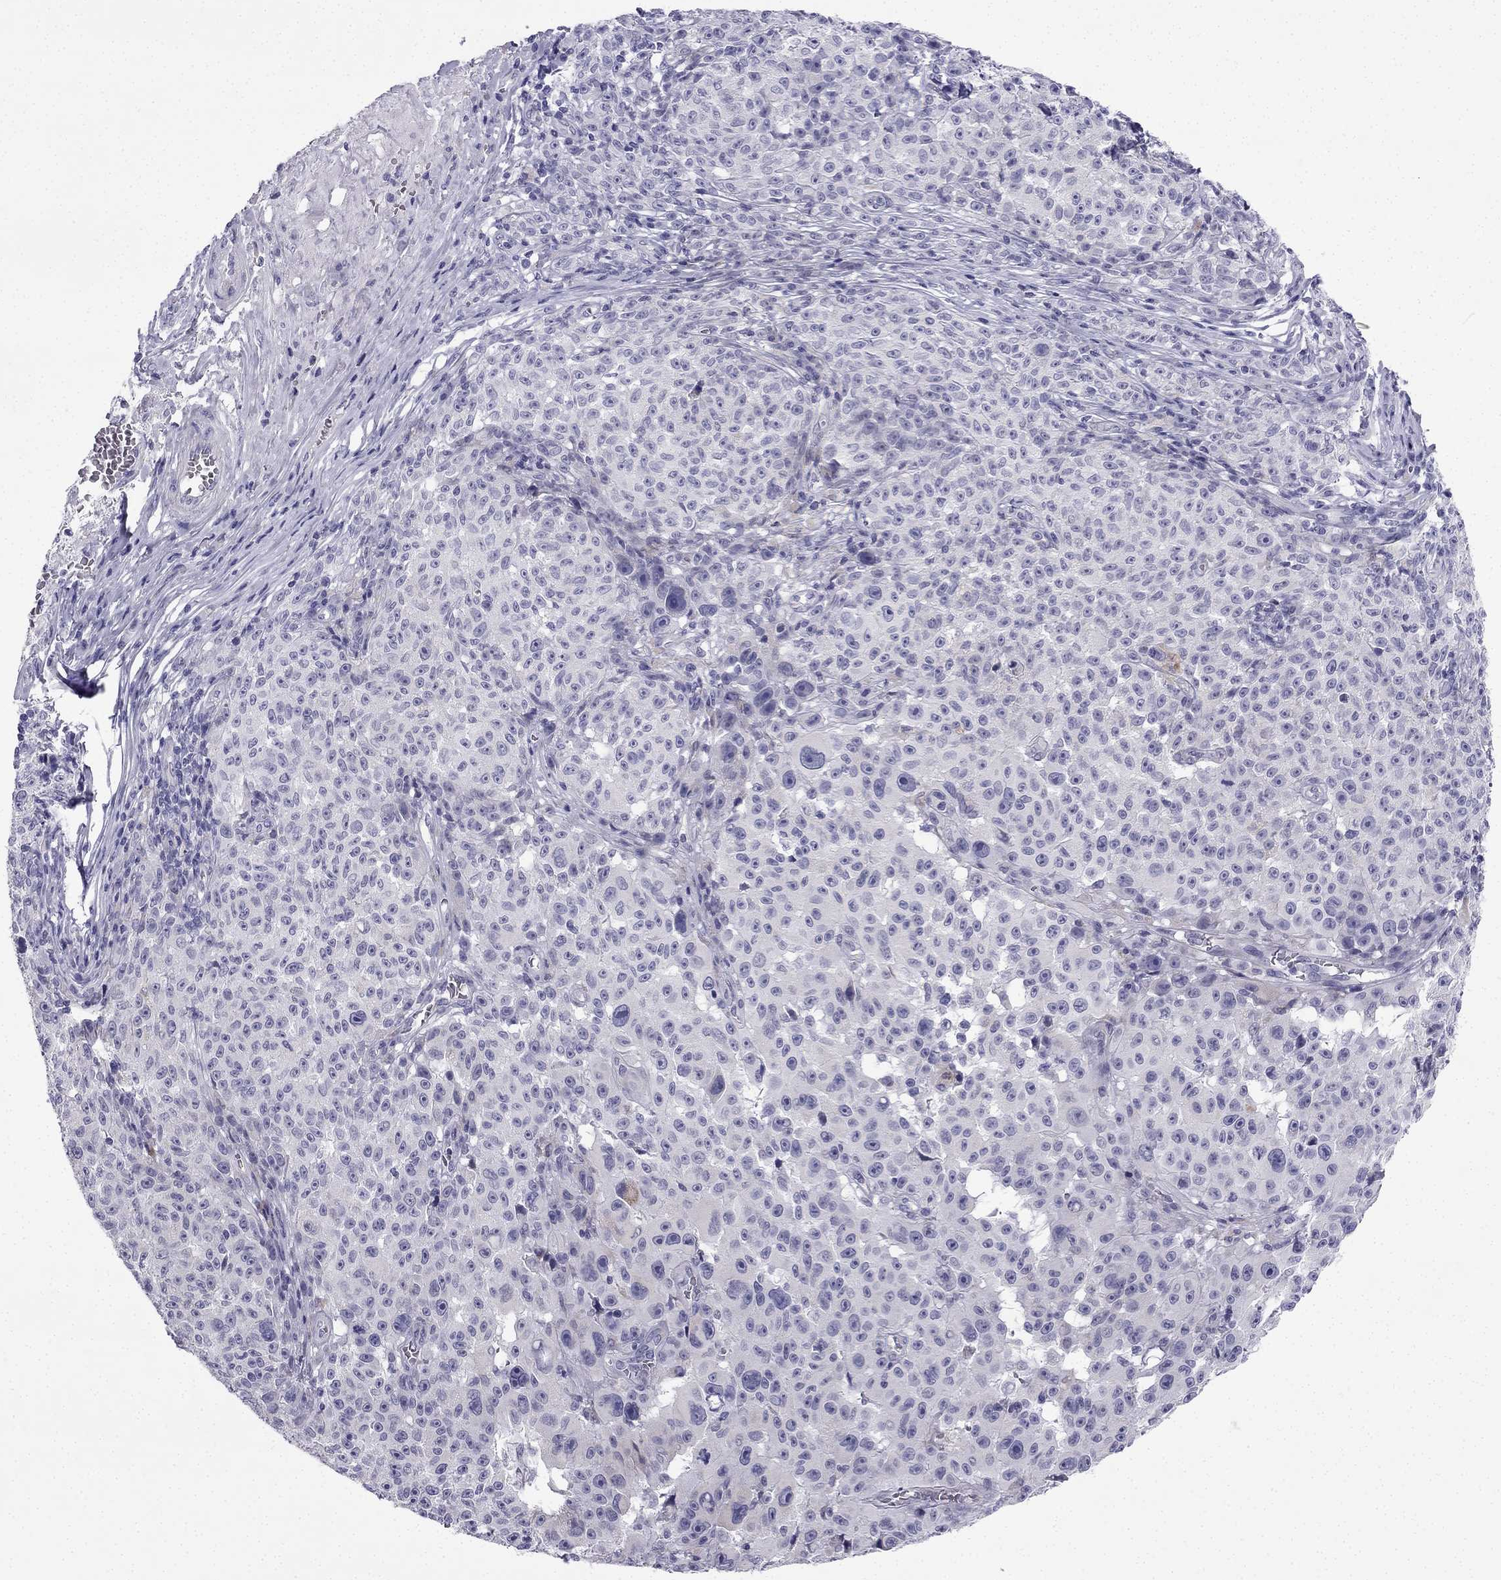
{"staining": {"intensity": "negative", "quantity": "none", "location": "none"}, "tissue": "melanoma", "cell_type": "Tumor cells", "image_type": "cancer", "snomed": [{"axis": "morphology", "description": "Malignant melanoma, NOS"}, {"axis": "topography", "description": "Skin"}], "caption": "Micrograph shows no protein staining in tumor cells of malignant melanoma tissue.", "gene": "CFAP53", "patient": {"sex": "female", "age": 82}}